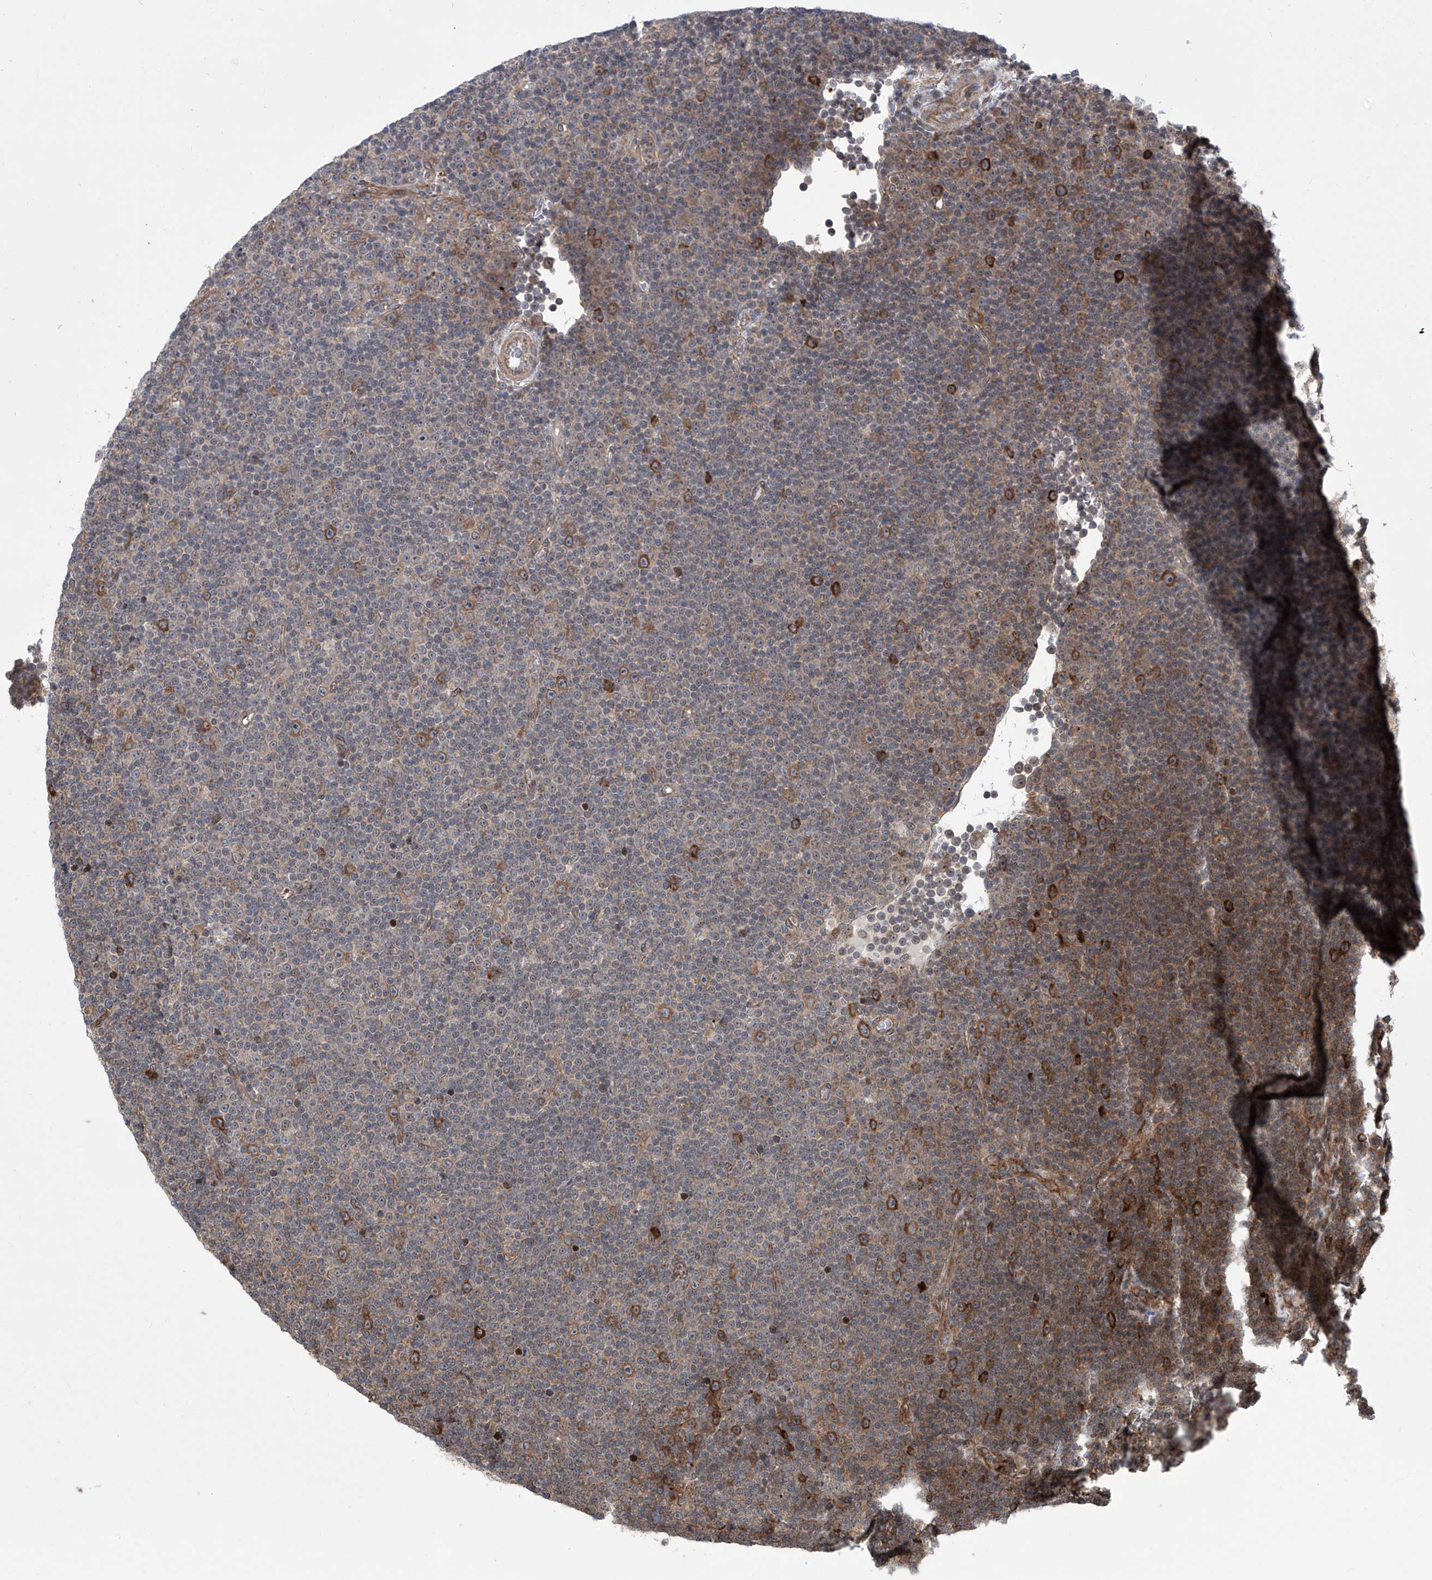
{"staining": {"intensity": "moderate", "quantity": "<25%", "location": "cytoplasmic/membranous"}, "tissue": "lymphoma", "cell_type": "Tumor cells", "image_type": "cancer", "snomed": [{"axis": "morphology", "description": "Malignant lymphoma, non-Hodgkin's type, Low grade"}, {"axis": "topography", "description": "Lymph node"}], "caption": "An immunohistochemistry photomicrograph of tumor tissue is shown. Protein staining in brown highlights moderate cytoplasmic/membranous positivity in lymphoma within tumor cells.", "gene": "APAF1", "patient": {"sex": "female", "age": 67}}